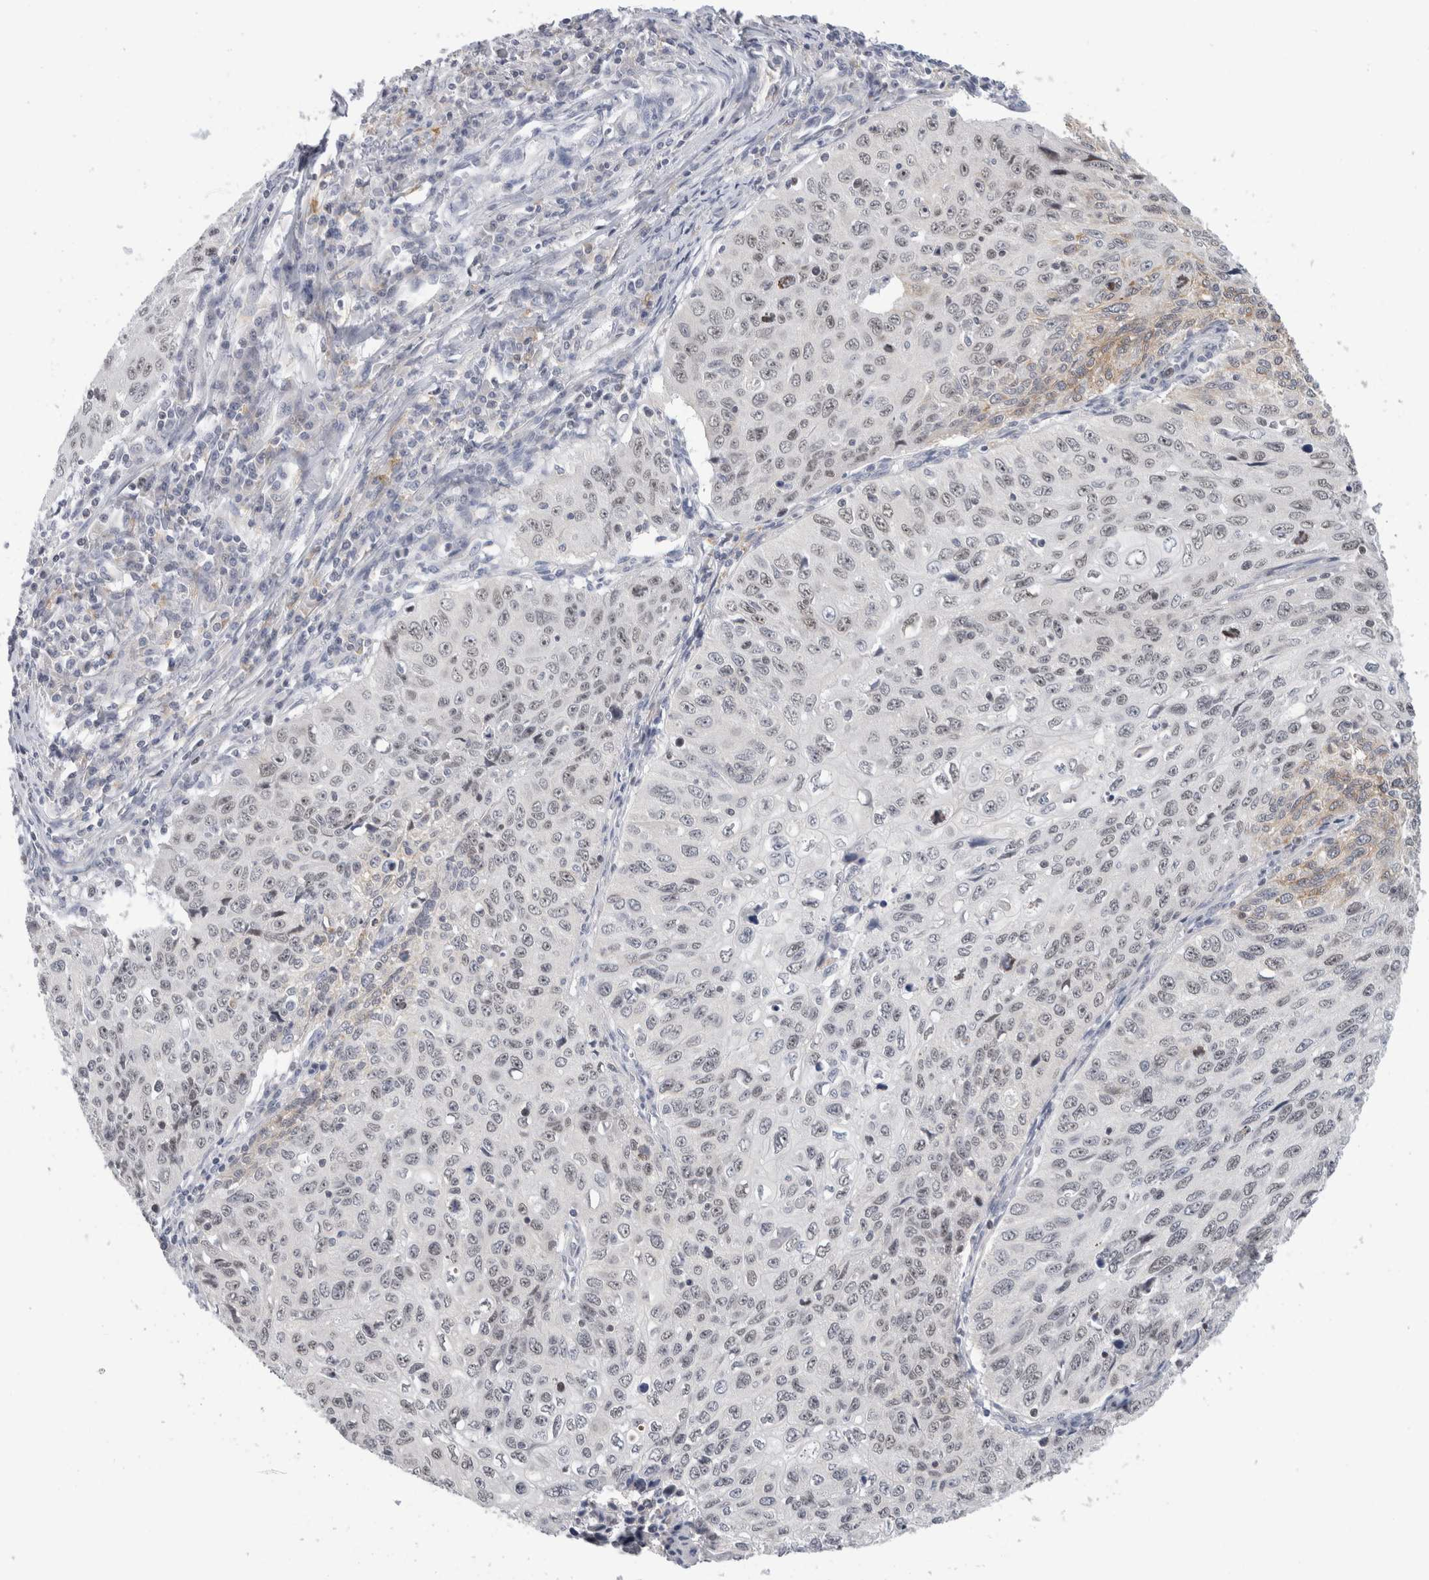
{"staining": {"intensity": "weak", "quantity": "25%-75%", "location": "nuclear"}, "tissue": "cervical cancer", "cell_type": "Tumor cells", "image_type": "cancer", "snomed": [{"axis": "morphology", "description": "Squamous cell carcinoma, NOS"}, {"axis": "topography", "description": "Cervix"}], "caption": "A brown stain shows weak nuclear expression of a protein in squamous cell carcinoma (cervical) tumor cells.", "gene": "SYTL5", "patient": {"sex": "female", "age": 53}}